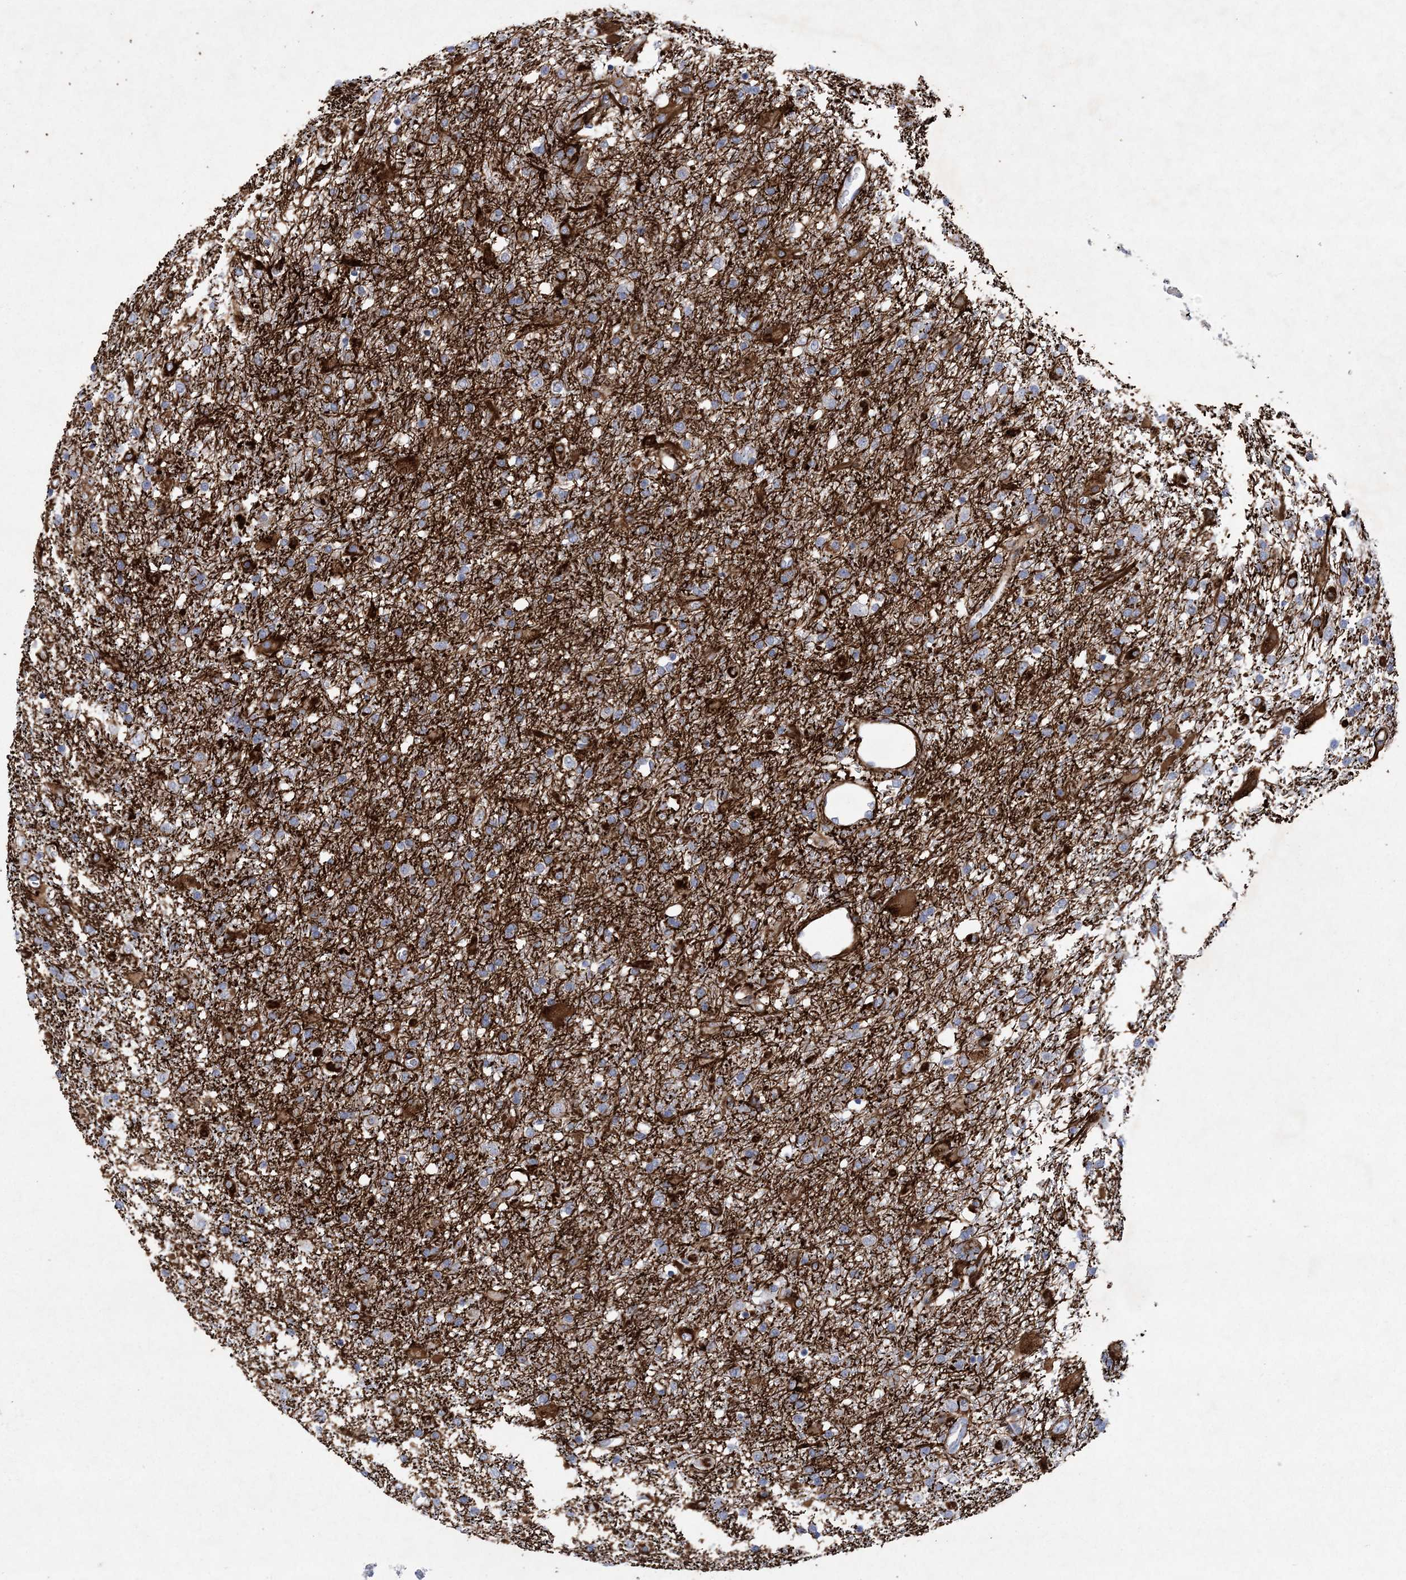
{"staining": {"intensity": "negative", "quantity": "none", "location": "none"}, "tissue": "glioma", "cell_type": "Tumor cells", "image_type": "cancer", "snomed": [{"axis": "morphology", "description": "Glioma, malignant, Low grade"}, {"axis": "topography", "description": "Brain"}], "caption": "Glioma was stained to show a protein in brown. There is no significant expression in tumor cells.", "gene": "ARSJ", "patient": {"sex": "male", "age": 65}}